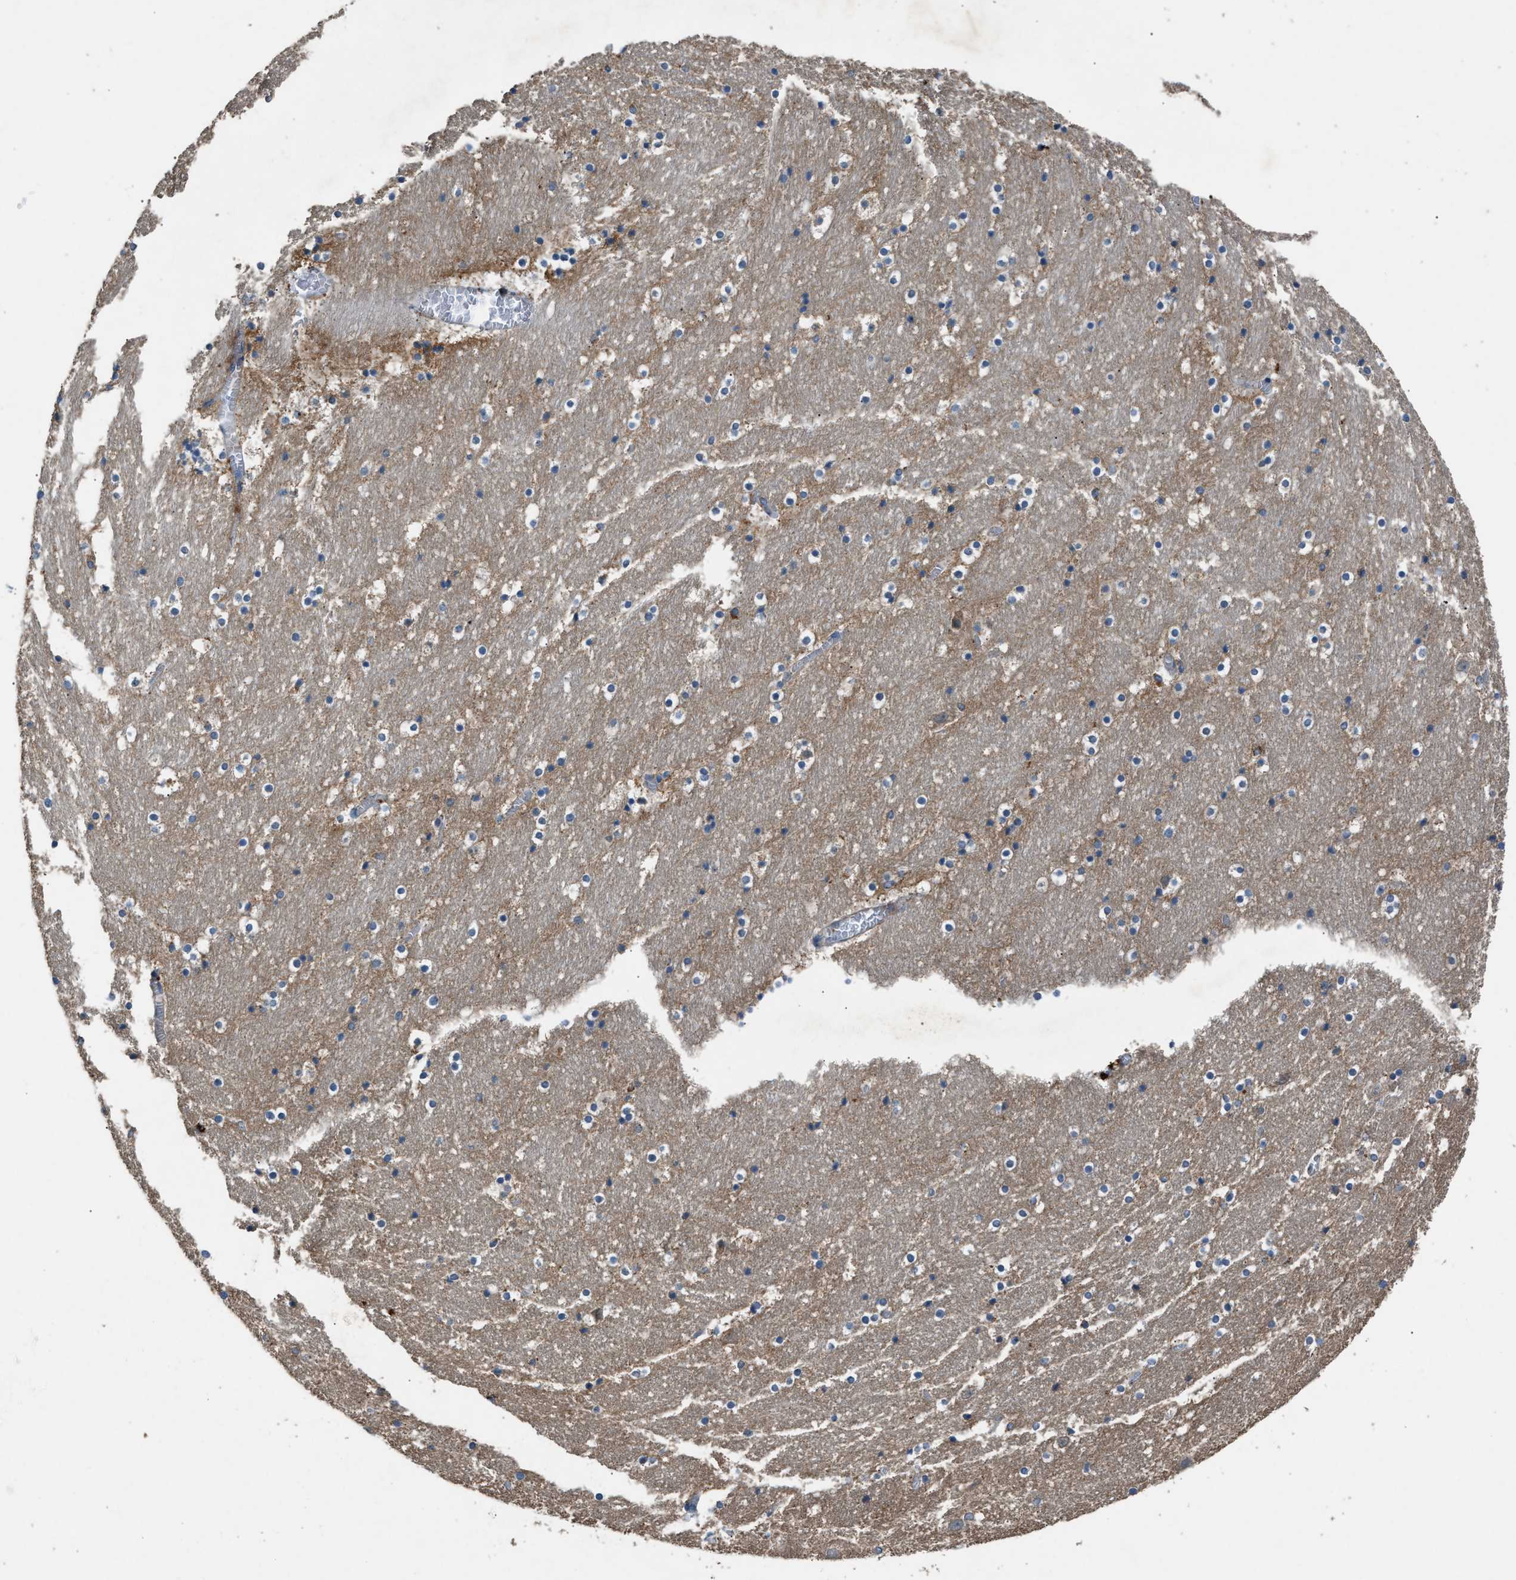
{"staining": {"intensity": "strong", "quantity": "<25%", "location": "cytoplasmic/membranous"}, "tissue": "hippocampus", "cell_type": "Glial cells", "image_type": "normal", "snomed": [{"axis": "morphology", "description": "Normal tissue, NOS"}, {"axis": "topography", "description": "Hippocampus"}], "caption": "The immunohistochemical stain labels strong cytoplasmic/membranous expression in glial cells of unremarkable hippocampus.", "gene": "PPID", "patient": {"sex": "male", "age": 45}}